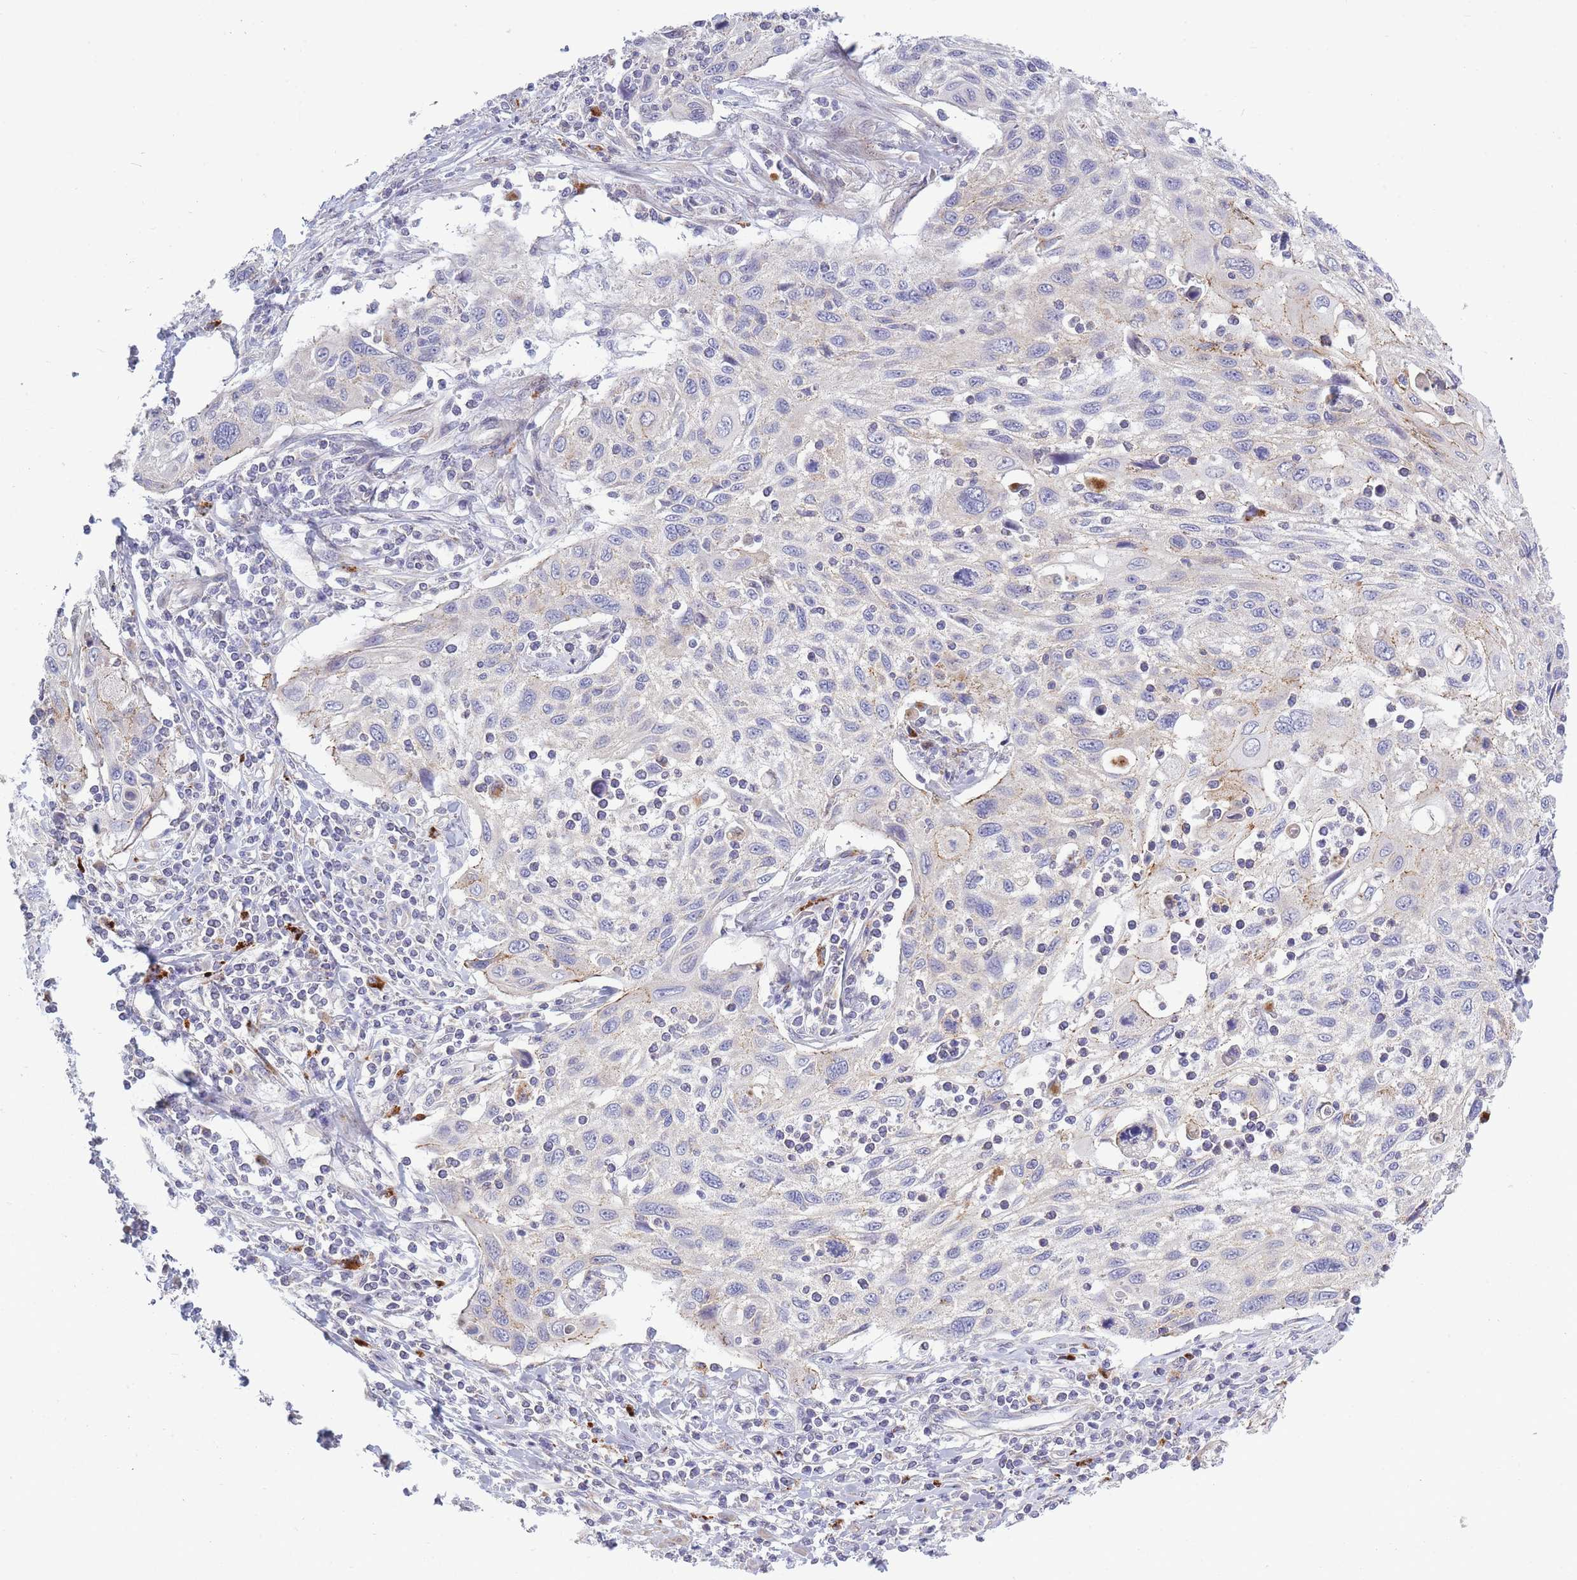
{"staining": {"intensity": "weak", "quantity": "<25%", "location": "cytoplasmic/membranous"}, "tissue": "cervical cancer", "cell_type": "Tumor cells", "image_type": "cancer", "snomed": [{"axis": "morphology", "description": "Squamous cell carcinoma, NOS"}, {"axis": "topography", "description": "Cervix"}], "caption": "The micrograph shows no staining of tumor cells in cervical squamous cell carcinoma.", "gene": "TRIM61", "patient": {"sex": "female", "age": 70}}